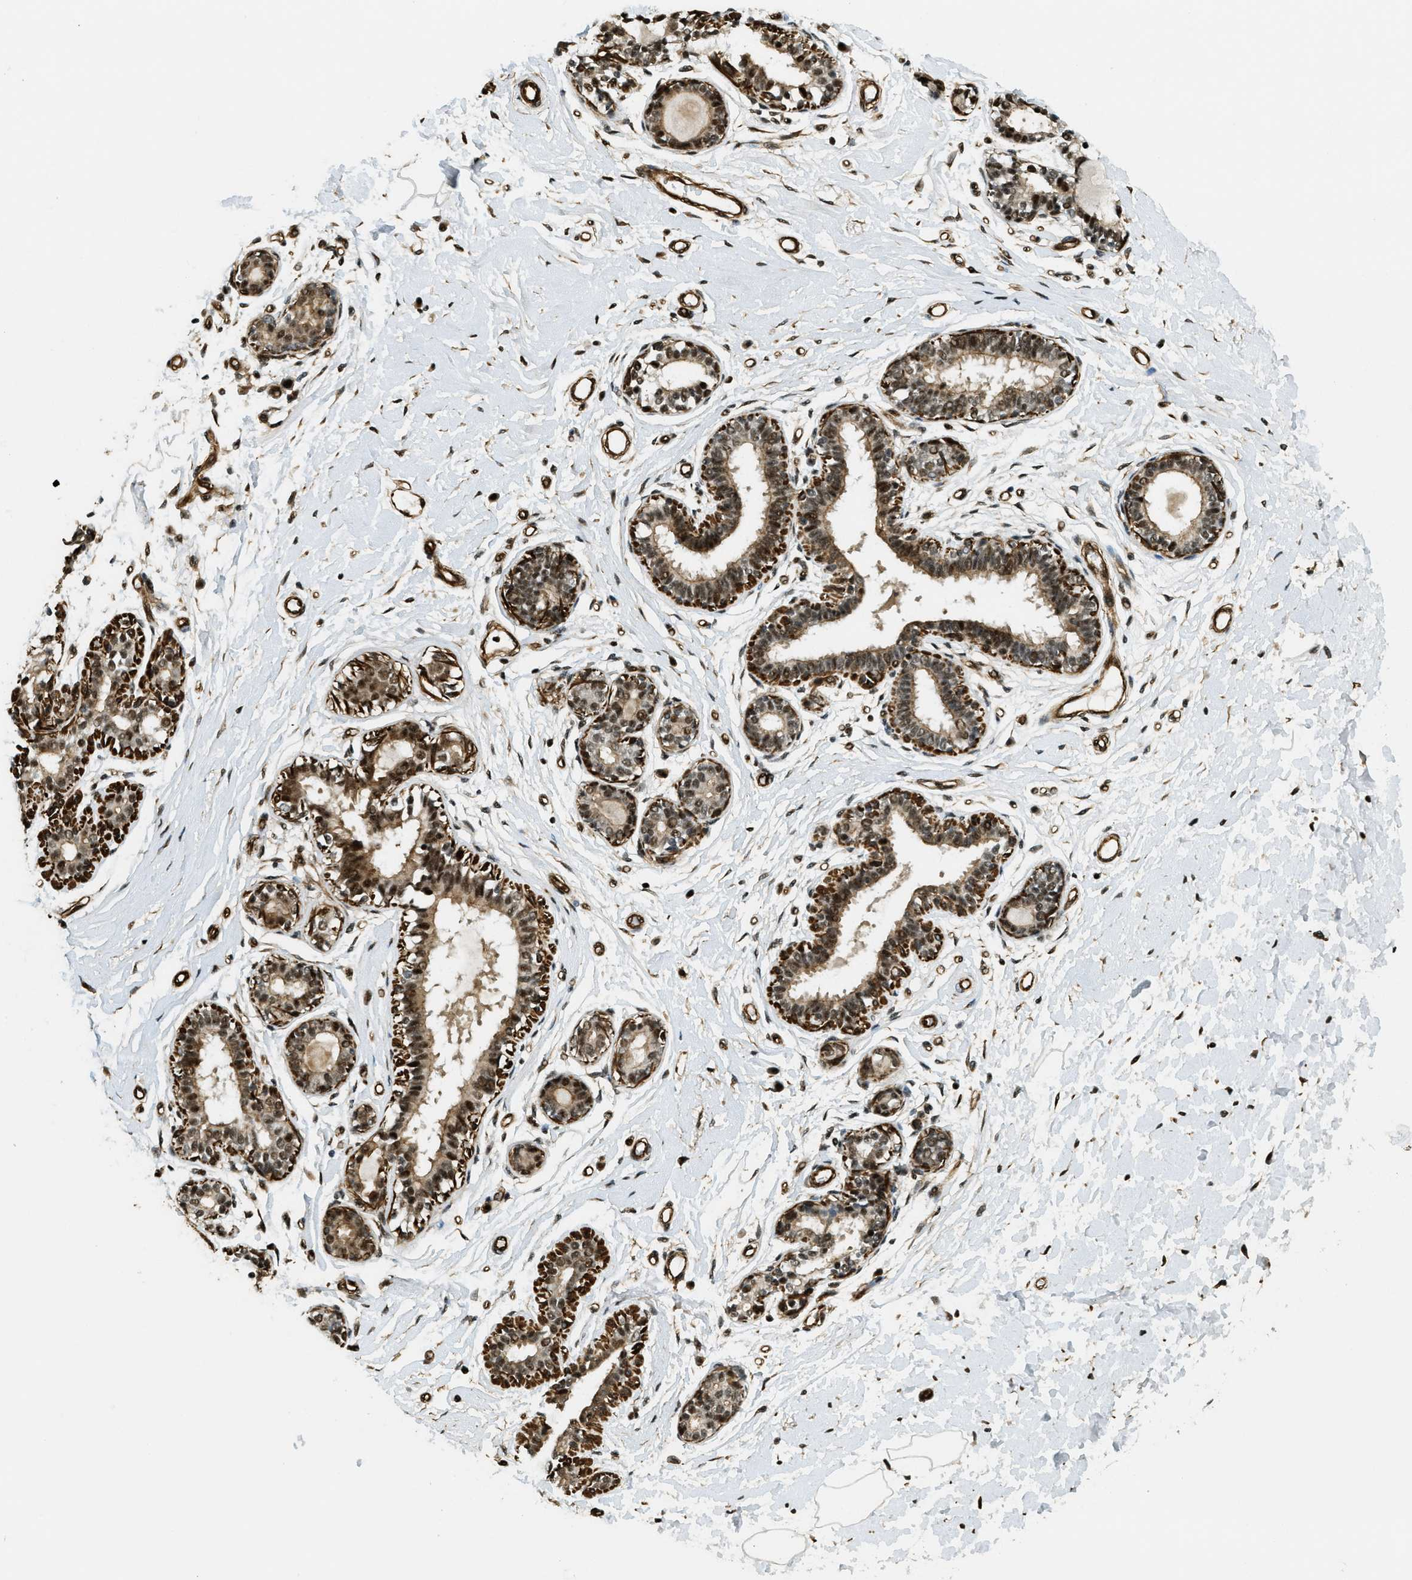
{"staining": {"intensity": "negative", "quantity": "none", "location": "none"}, "tissue": "breast", "cell_type": "Adipocytes", "image_type": "normal", "snomed": [{"axis": "morphology", "description": "Normal tissue, NOS"}, {"axis": "morphology", "description": "Lobular carcinoma"}, {"axis": "topography", "description": "Breast"}], "caption": "The immunohistochemistry (IHC) image has no significant expression in adipocytes of breast.", "gene": "CFAP36", "patient": {"sex": "female", "age": 59}}